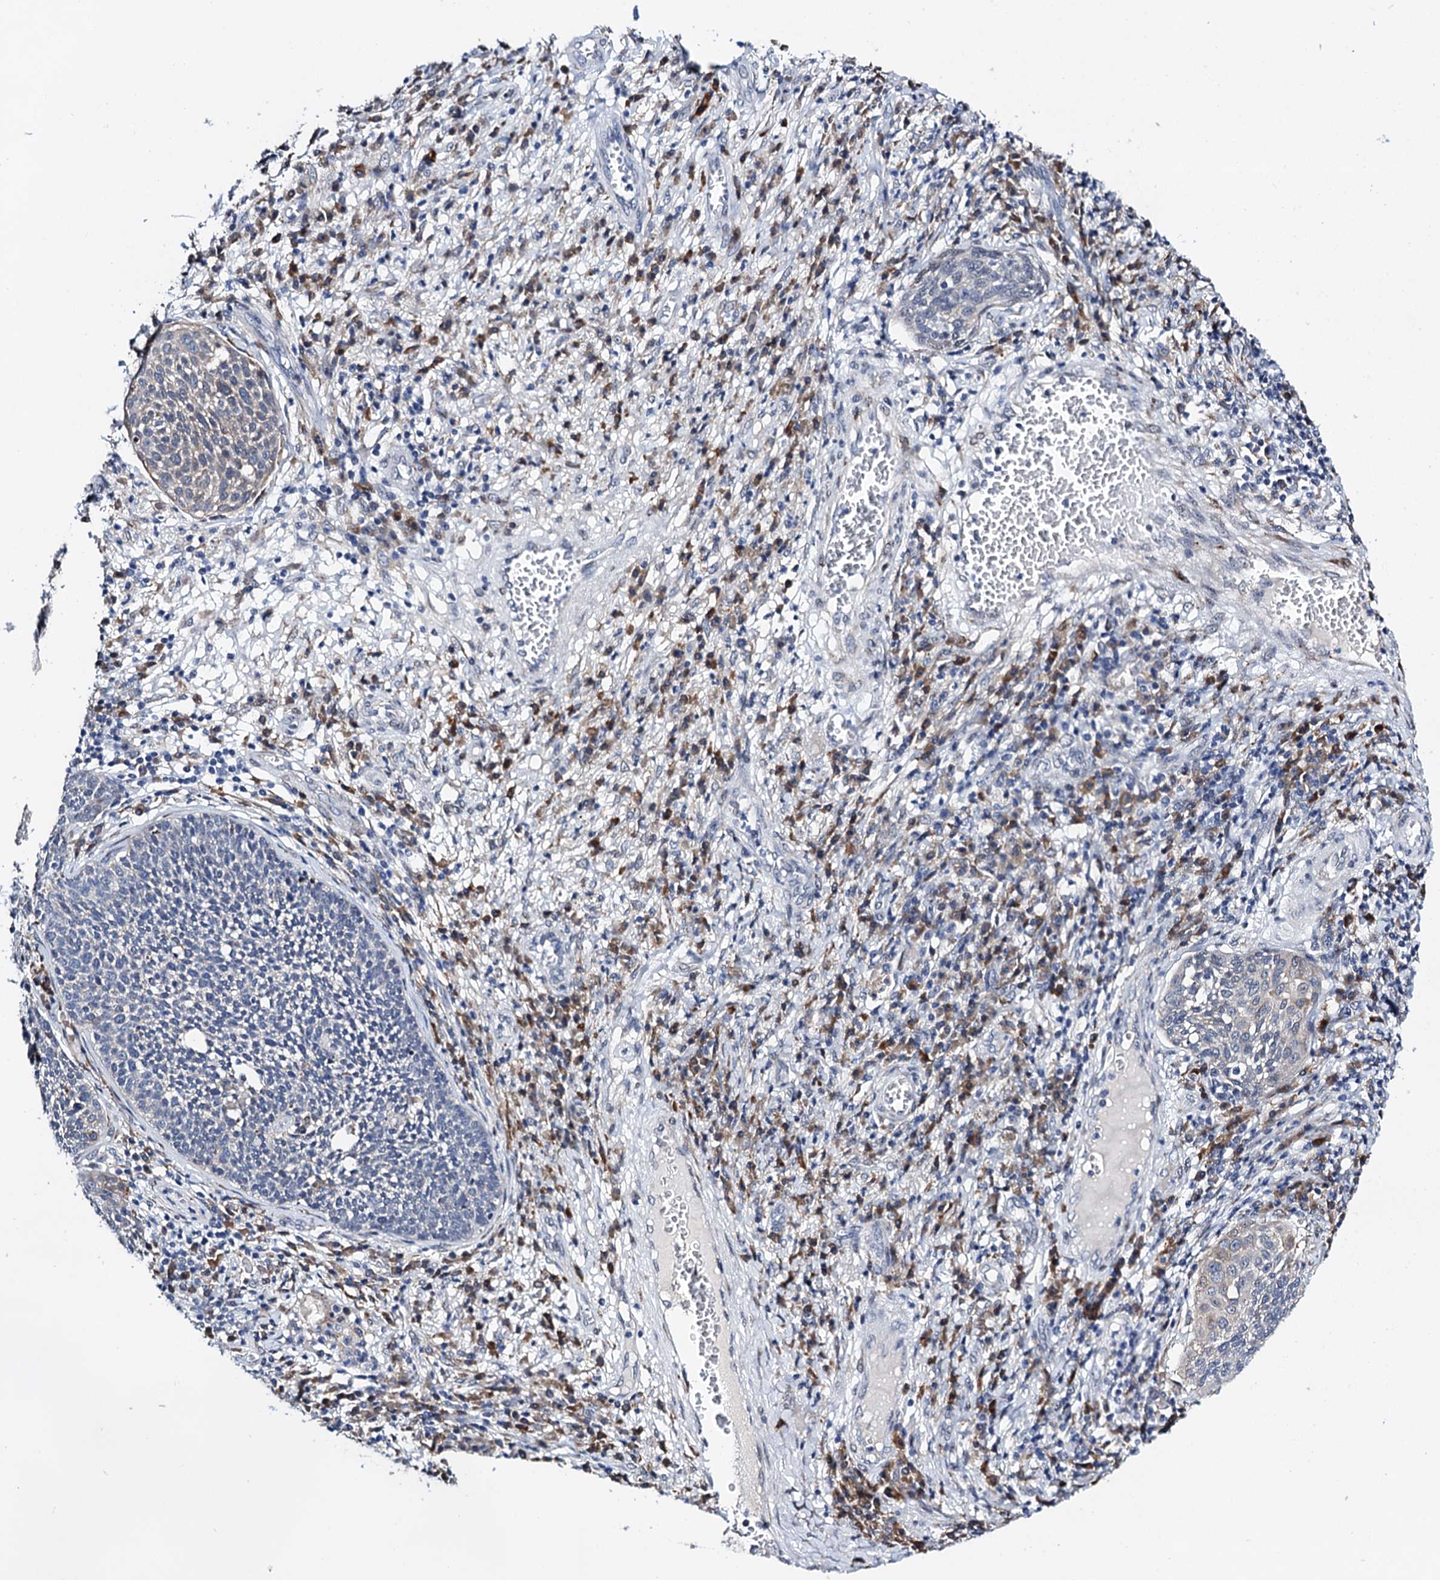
{"staining": {"intensity": "negative", "quantity": "none", "location": "none"}, "tissue": "cervical cancer", "cell_type": "Tumor cells", "image_type": "cancer", "snomed": [{"axis": "morphology", "description": "Squamous cell carcinoma, NOS"}, {"axis": "topography", "description": "Cervix"}], "caption": "An immunohistochemistry image of cervical cancer is shown. There is no staining in tumor cells of cervical cancer. Nuclei are stained in blue.", "gene": "SLC7A10", "patient": {"sex": "female", "age": 34}}